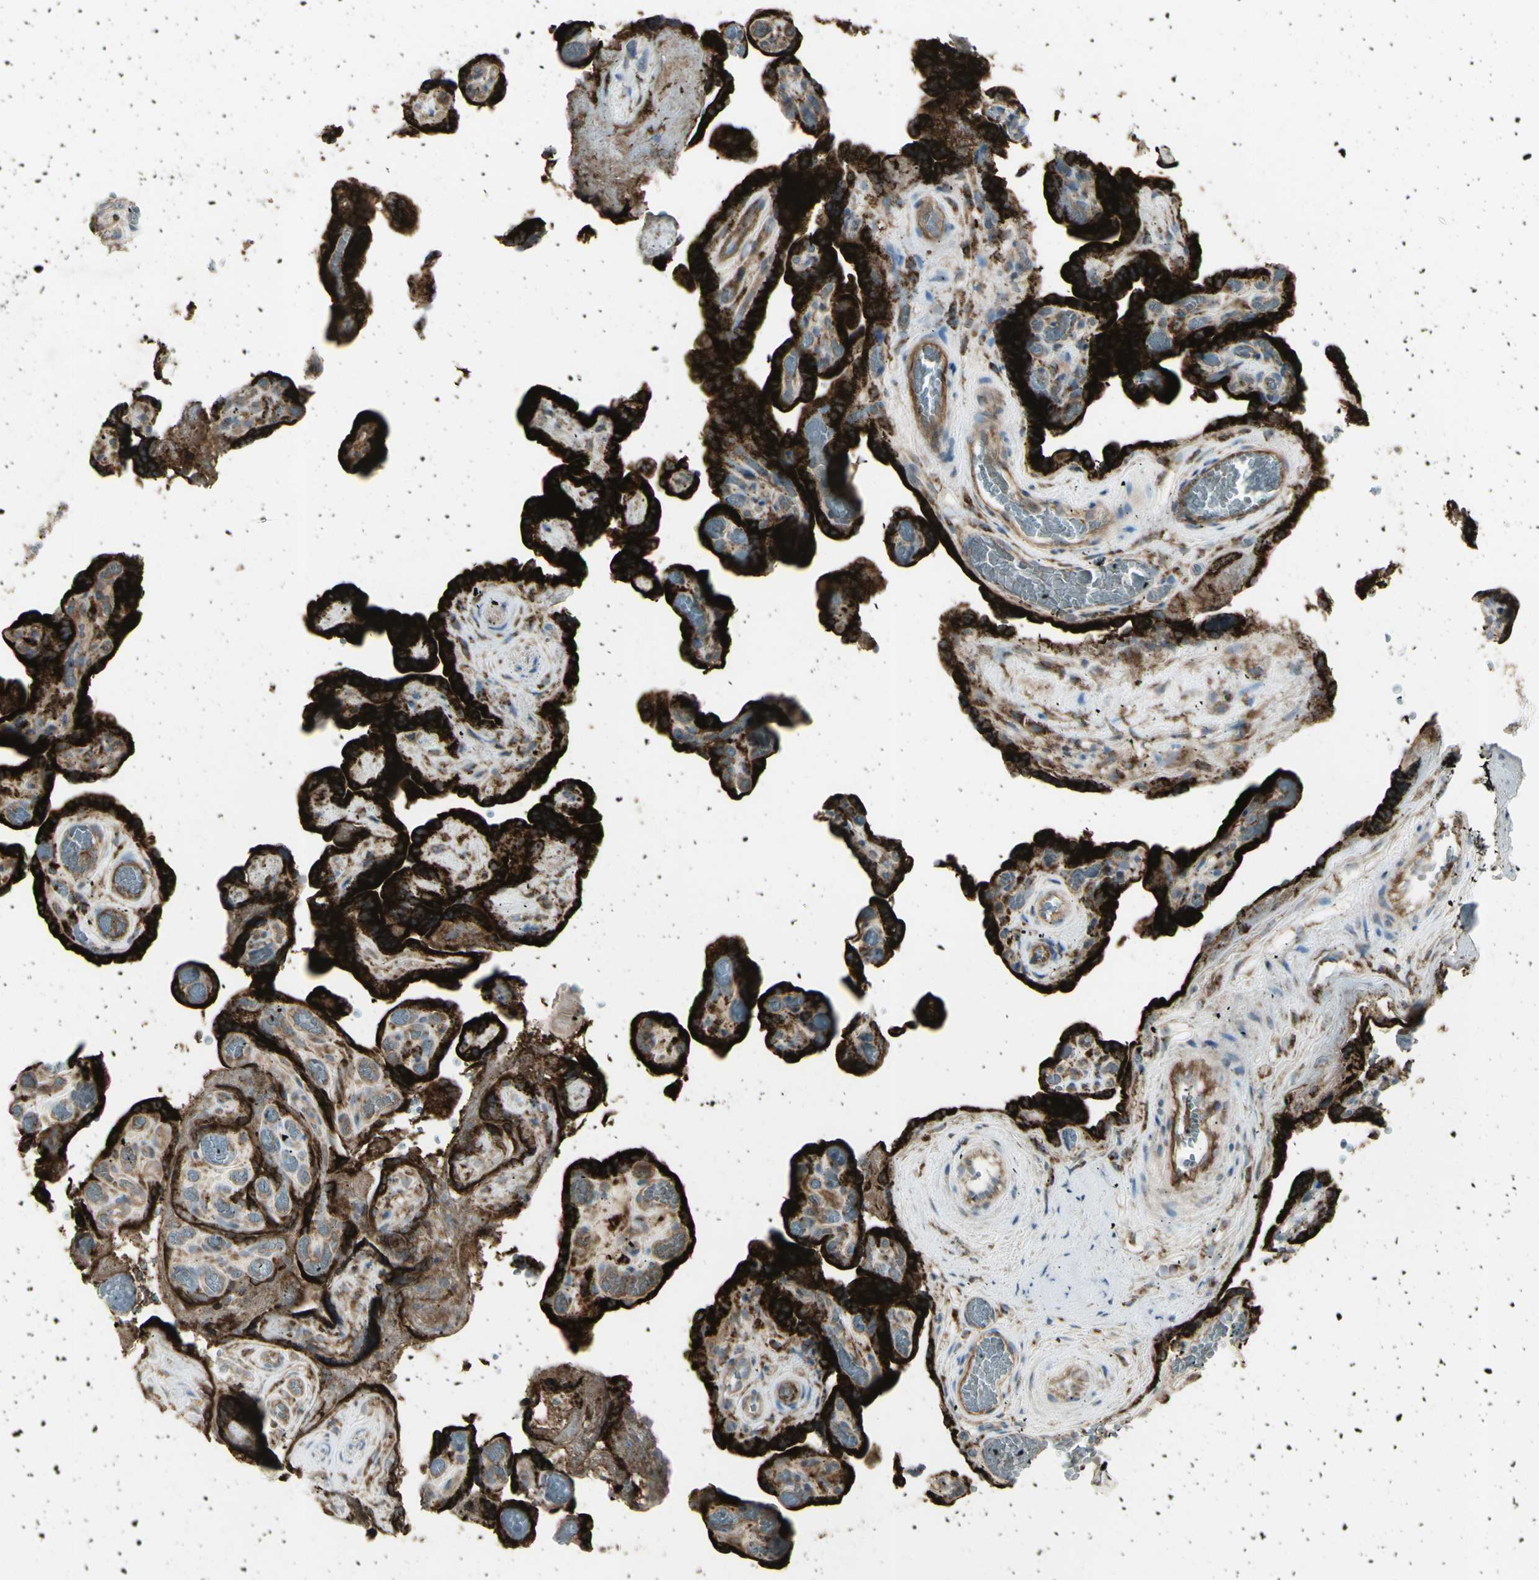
{"staining": {"intensity": "moderate", "quantity": ">75%", "location": "cytoplasmic/membranous"}, "tissue": "placenta", "cell_type": "Decidual cells", "image_type": "normal", "snomed": [{"axis": "morphology", "description": "Normal tissue, NOS"}, {"axis": "topography", "description": "Placenta"}], "caption": "Immunohistochemistry photomicrograph of benign placenta: placenta stained using IHC reveals medium levels of moderate protein expression localized specifically in the cytoplasmic/membranous of decidual cells, appearing as a cytoplasmic/membranous brown color.", "gene": "CYB5R1", "patient": {"sex": "female", "age": 30}}